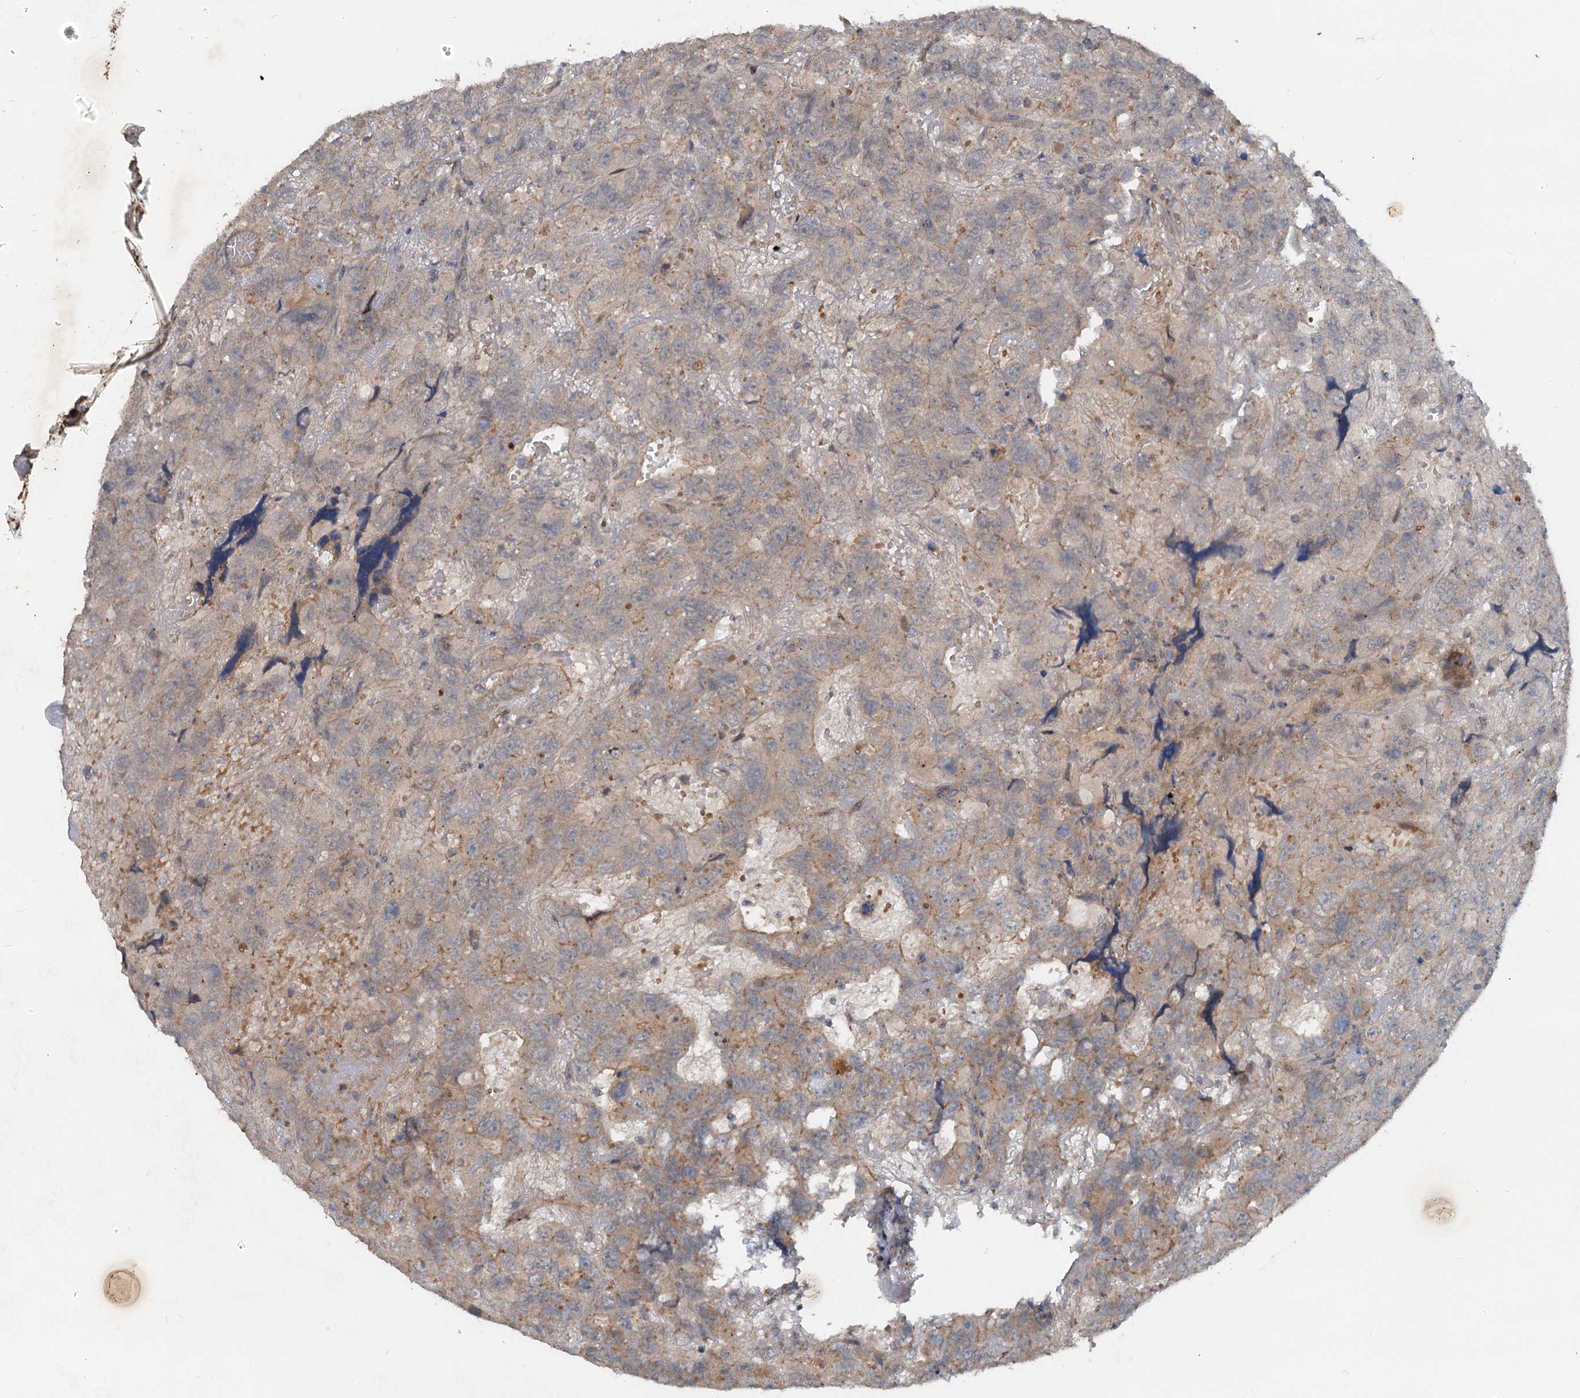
{"staining": {"intensity": "weak", "quantity": "25%-75%", "location": "cytoplasmic/membranous"}, "tissue": "testis cancer", "cell_type": "Tumor cells", "image_type": "cancer", "snomed": [{"axis": "morphology", "description": "Carcinoma, Embryonal, NOS"}, {"axis": "topography", "description": "Testis"}], "caption": "Tumor cells show low levels of weak cytoplasmic/membranous expression in about 25%-75% of cells in embryonal carcinoma (testis).", "gene": "CEP68", "patient": {"sex": "male", "age": 45}}